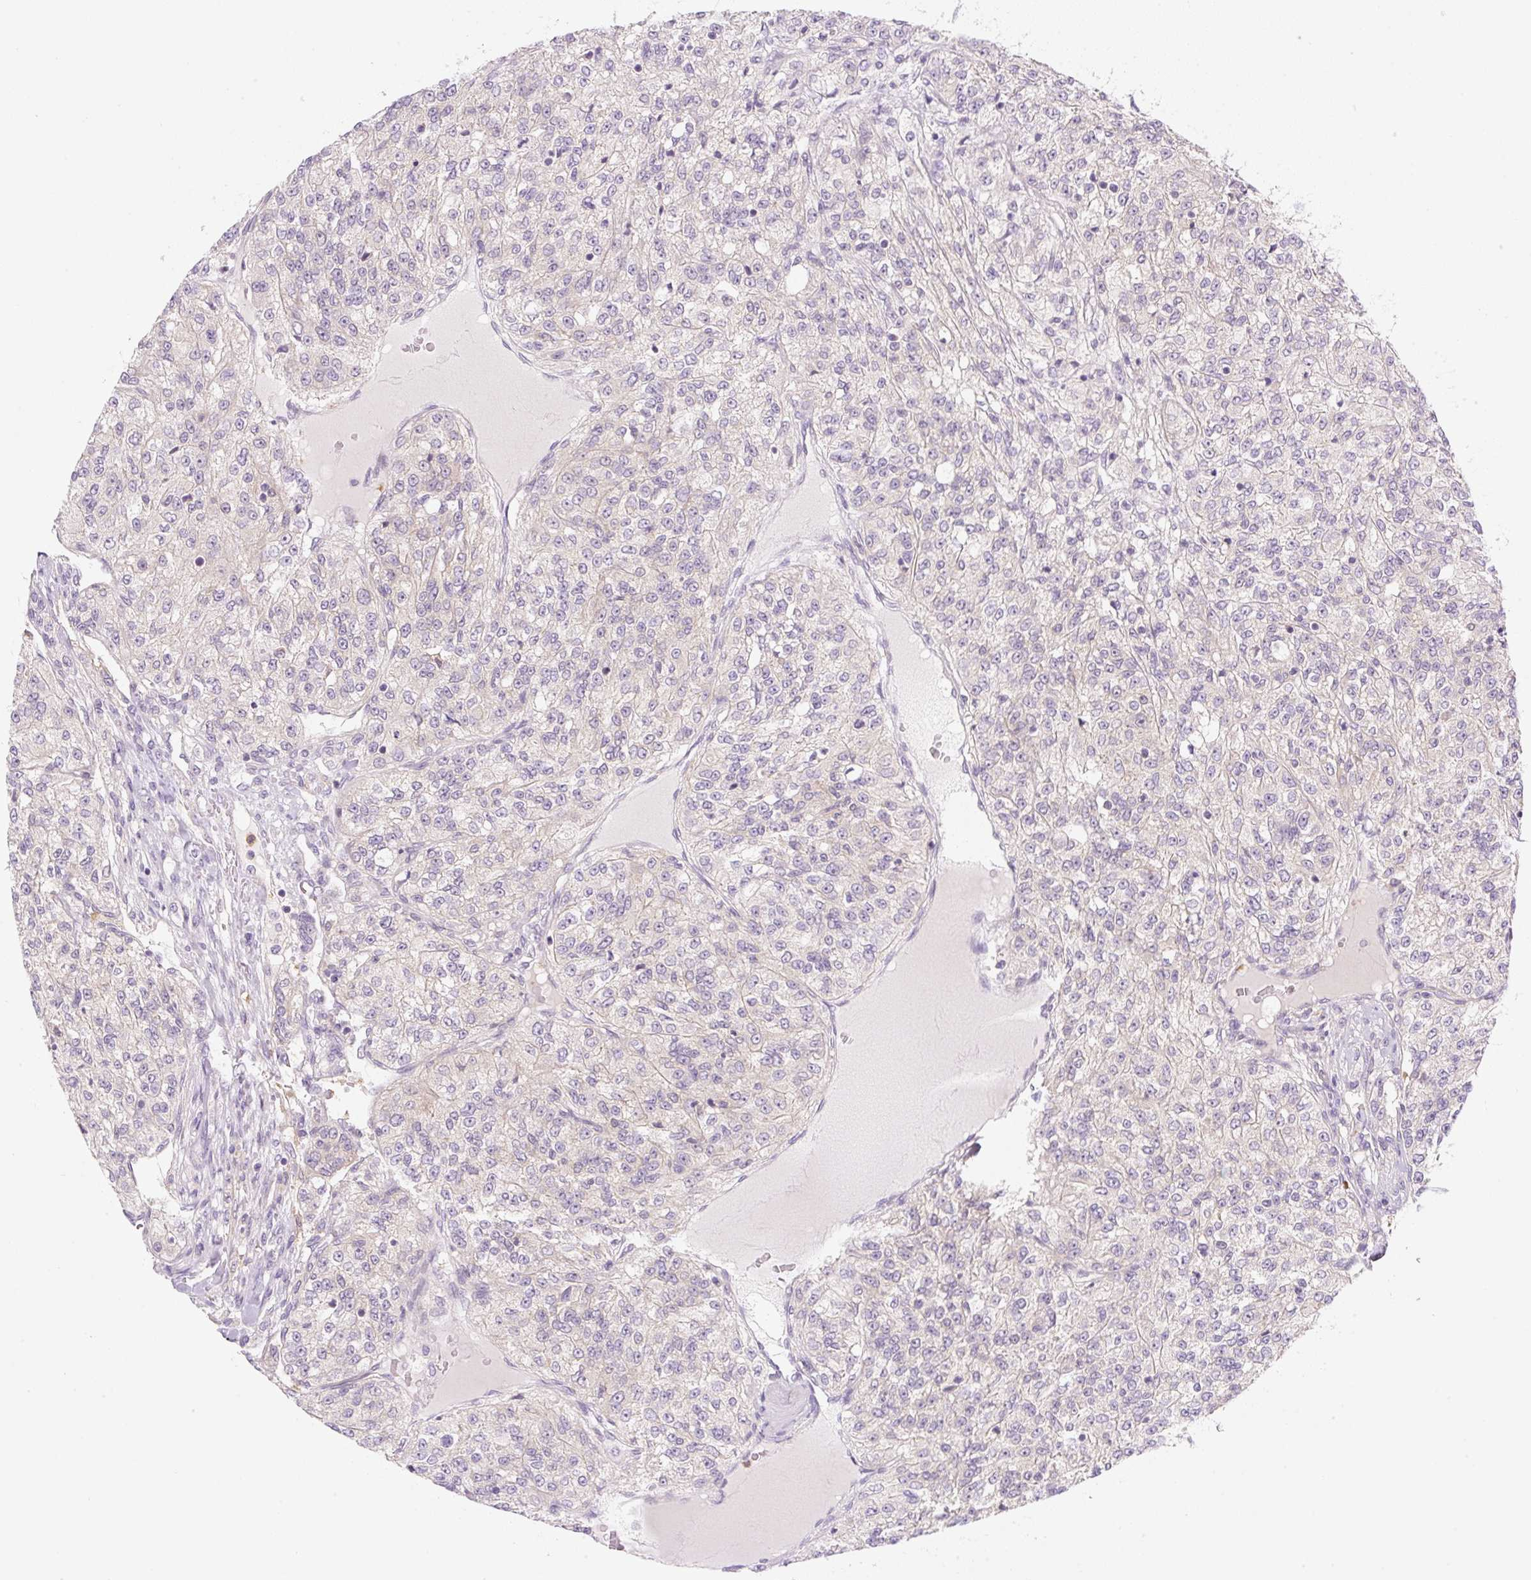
{"staining": {"intensity": "negative", "quantity": "none", "location": "none"}, "tissue": "renal cancer", "cell_type": "Tumor cells", "image_type": "cancer", "snomed": [{"axis": "morphology", "description": "Adenocarcinoma, NOS"}, {"axis": "topography", "description": "Kidney"}], "caption": "Immunohistochemistry (IHC) histopathology image of renal cancer (adenocarcinoma) stained for a protein (brown), which displays no expression in tumor cells.", "gene": "OMA1", "patient": {"sex": "female", "age": 63}}